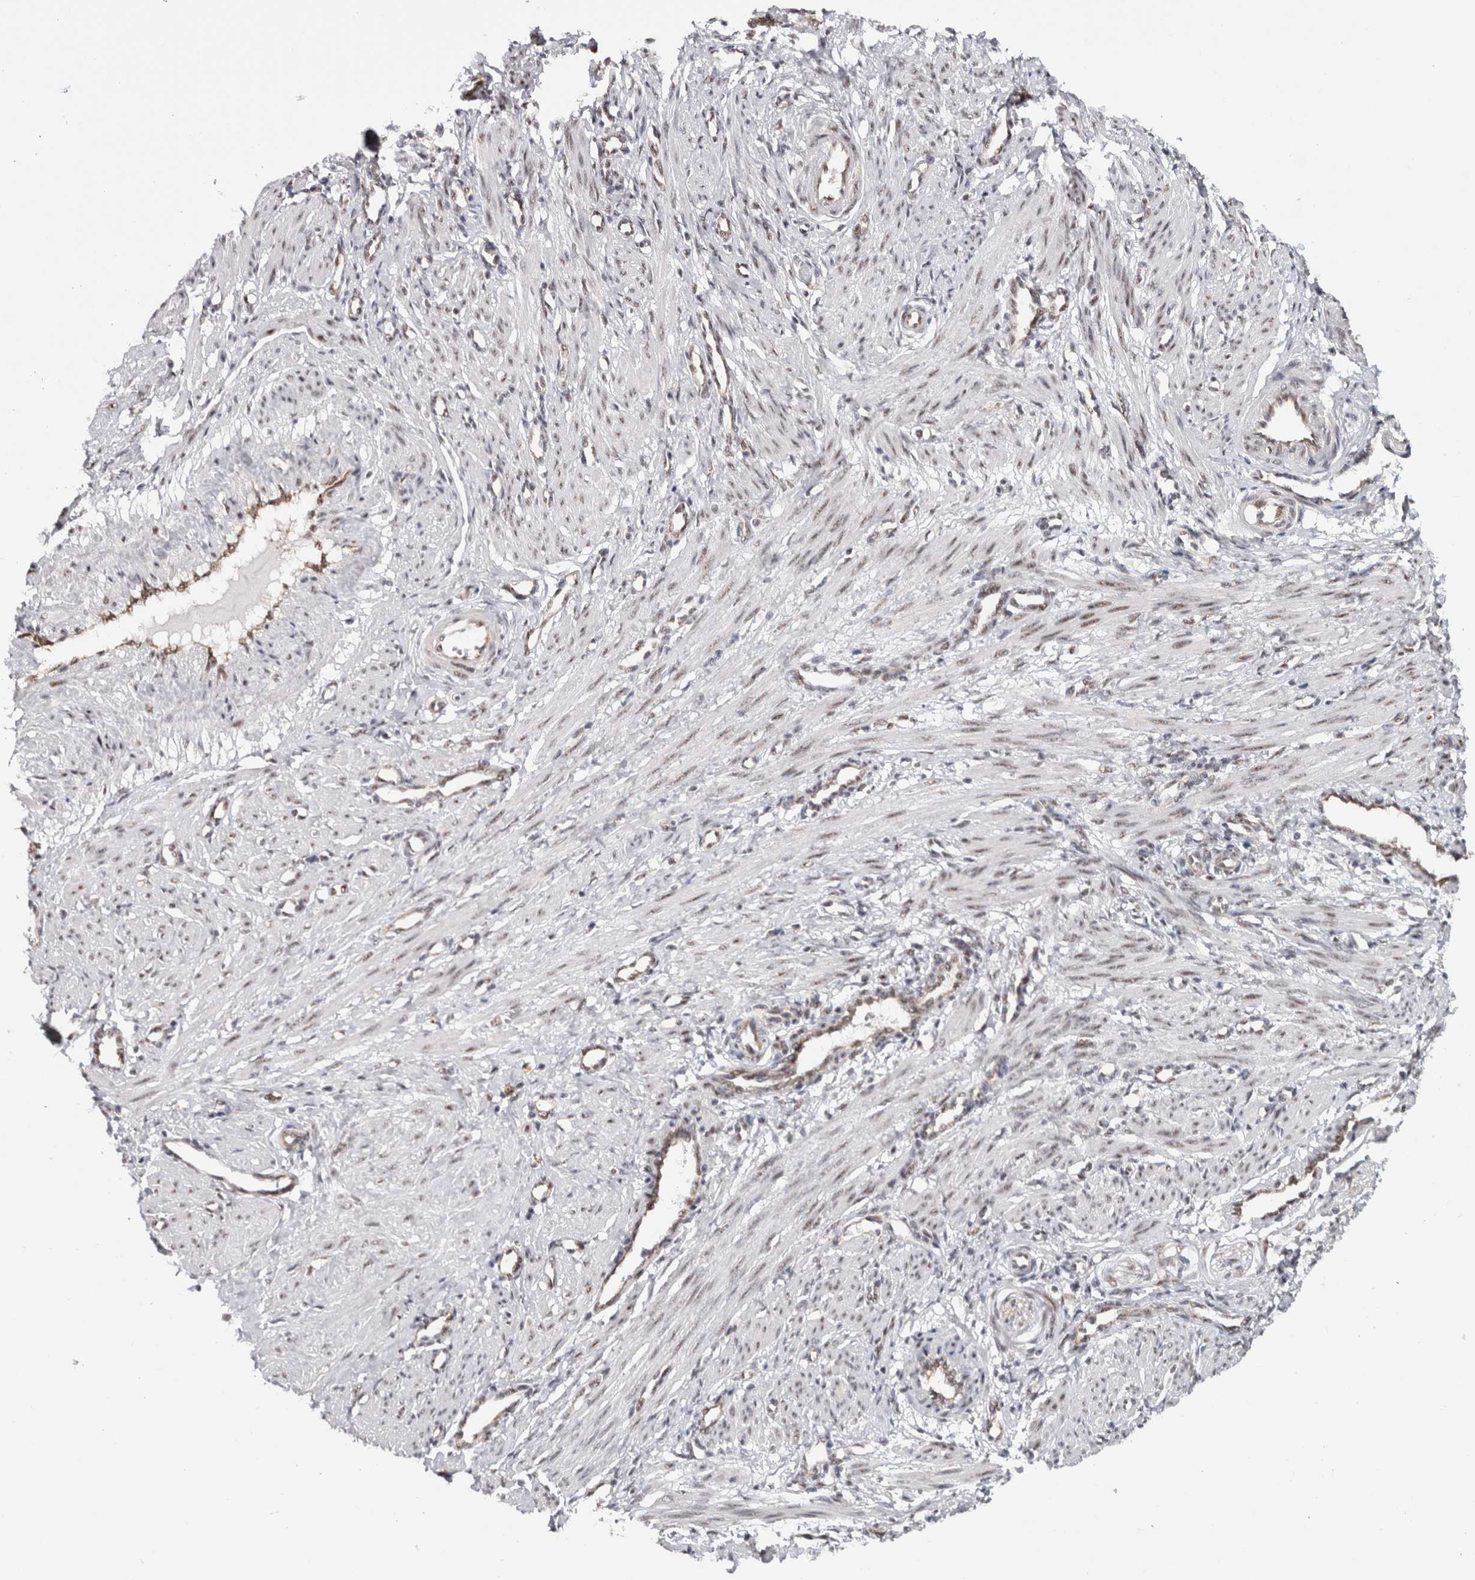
{"staining": {"intensity": "moderate", "quantity": "25%-75%", "location": "nuclear"}, "tissue": "smooth muscle", "cell_type": "Smooth muscle cells", "image_type": "normal", "snomed": [{"axis": "morphology", "description": "Normal tissue, NOS"}, {"axis": "topography", "description": "Endometrium"}], "caption": "Immunohistochemistry (IHC) of benign smooth muscle reveals medium levels of moderate nuclear positivity in about 25%-75% of smooth muscle cells. (Brightfield microscopy of DAB IHC at high magnification).", "gene": "MKNK1", "patient": {"sex": "female", "age": 33}}